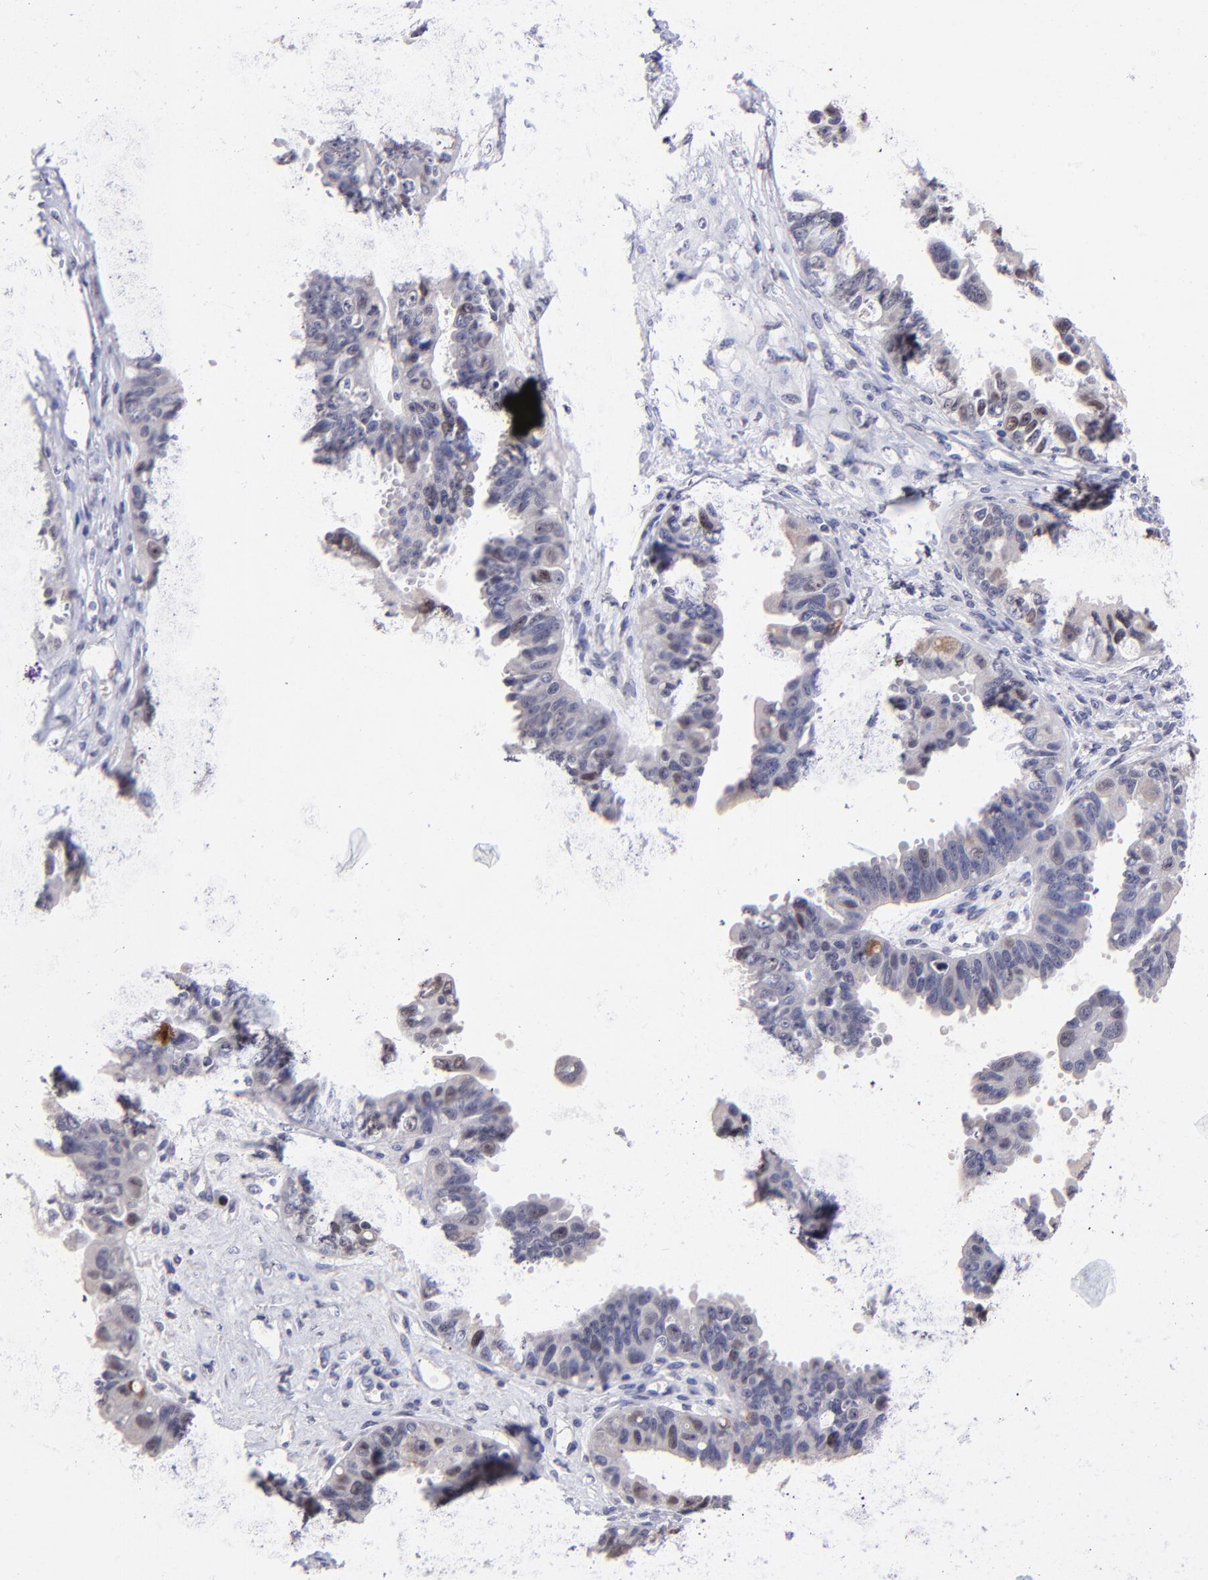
{"staining": {"intensity": "weak", "quantity": "25%-75%", "location": "nuclear"}, "tissue": "ovarian cancer", "cell_type": "Tumor cells", "image_type": "cancer", "snomed": [{"axis": "morphology", "description": "Carcinoma, endometroid"}, {"axis": "topography", "description": "Ovary"}], "caption": "This image shows immunohistochemistry staining of ovarian cancer (endometroid carcinoma), with low weak nuclear staining in about 25%-75% of tumor cells.", "gene": "DNMT1", "patient": {"sex": "female", "age": 85}}